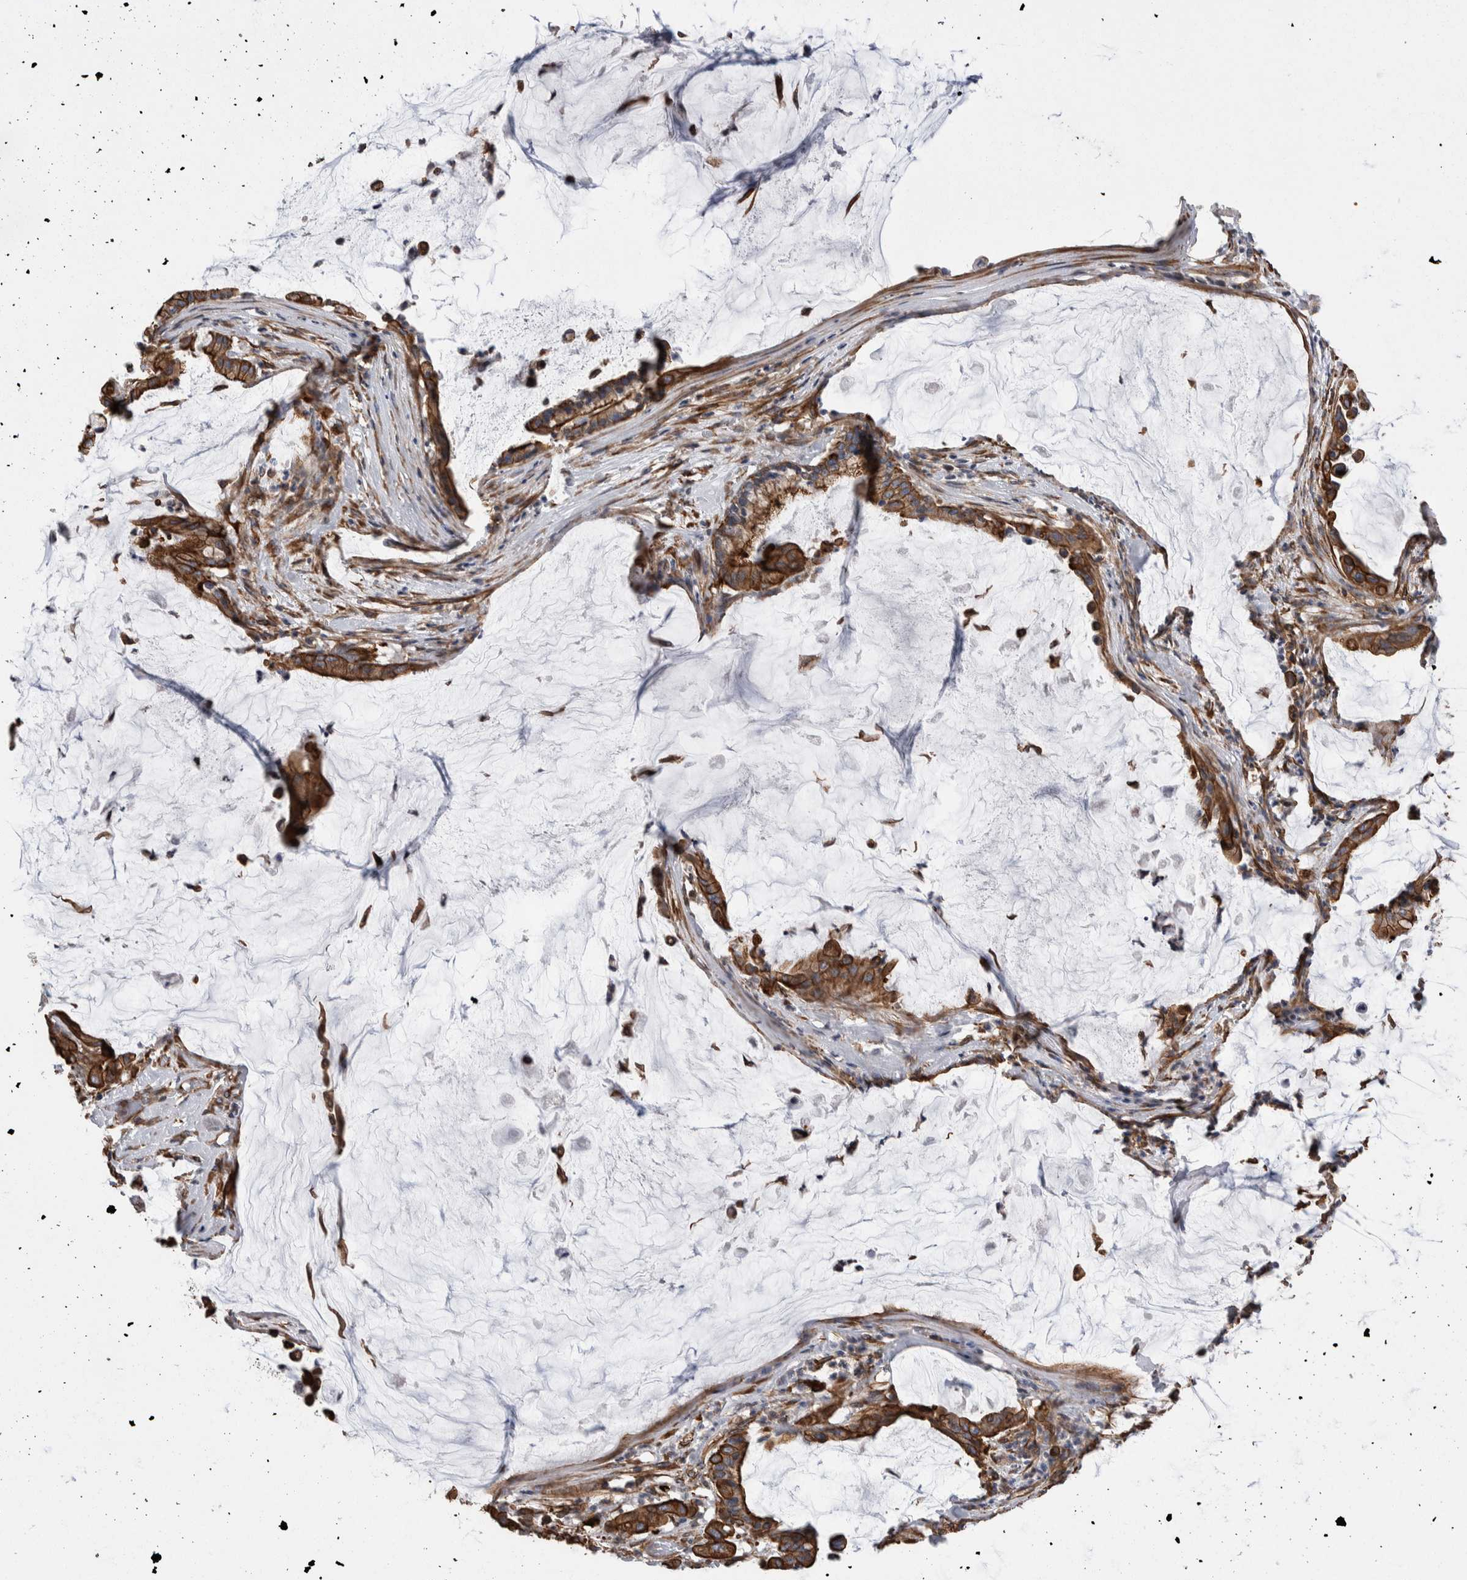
{"staining": {"intensity": "strong", "quantity": ">75%", "location": "cytoplasmic/membranous"}, "tissue": "pancreatic cancer", "cell_type": "Tumor cells", "image_type": "cancer", "snomed": [{"axis": "morphology", "description": "Adenocarcinoma, NOS"}, {"axis": "topography", "description": "Pancreas"}], "caption": "DAB immunohistochemical staining of pancreatic cancer shows strong cytoplasmic/membranous protein positivity in approximately >75% of tumor cells.", "gene": "KIF12", "patient": {"sex": "male", "age": 41}}